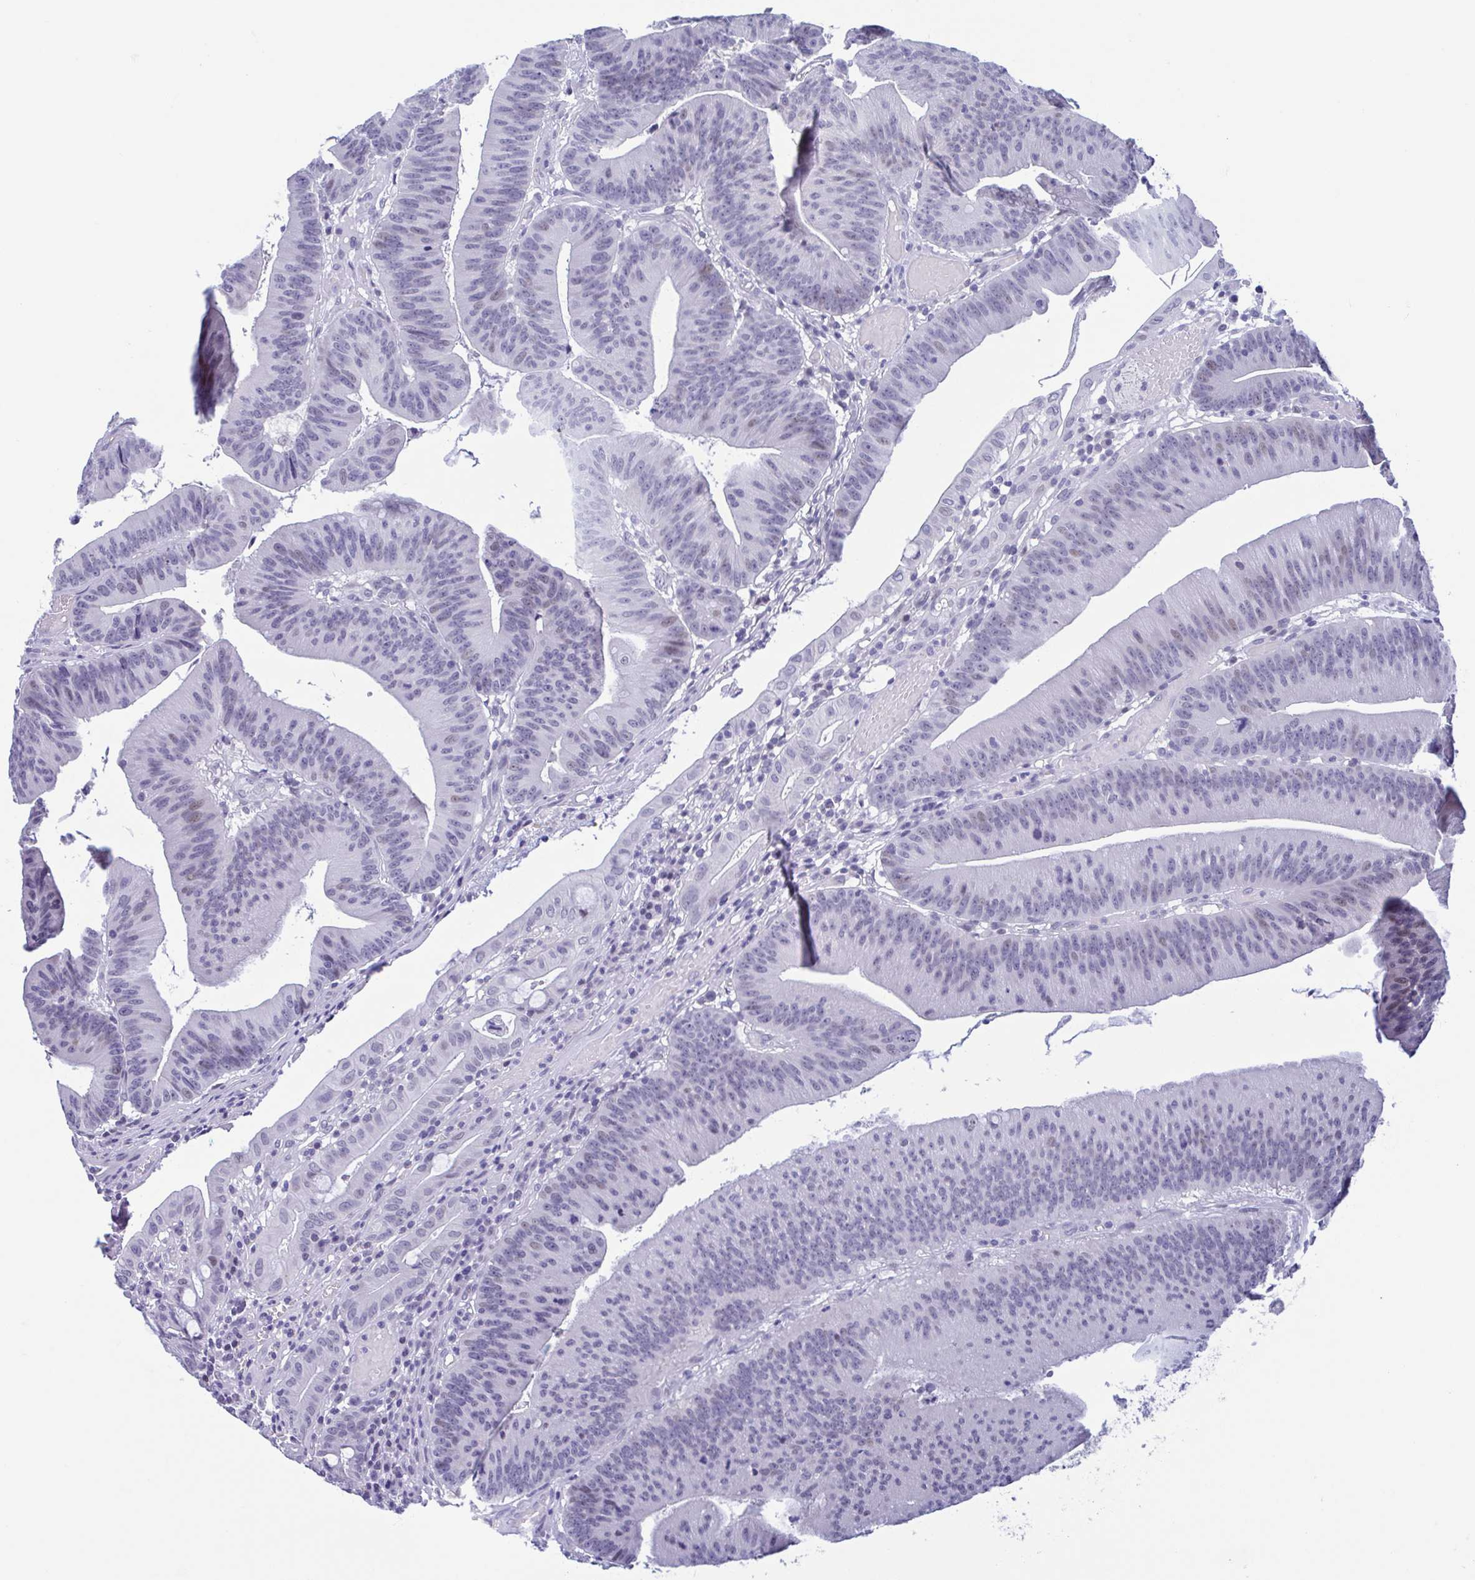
{"staining": {"intensity": "weak", "quantity": "<25%", "location": "nuclear"}, "tissue": "colorectal cancer", "cell_type": "Tumor cells", "image_type": "cancer", "snomed": [{"axis": "morphology", "description": "Adenocarcinoma, NOS"}, {"axis": "topography", "description": "Colon"}], "caption": "Human colorectal cancer stained for a protein using immunohistochemistry (IHC) displays no positivity in tumor cells.", "gene": "PERM1", "patient": {"sex": "female", "age": 78}}